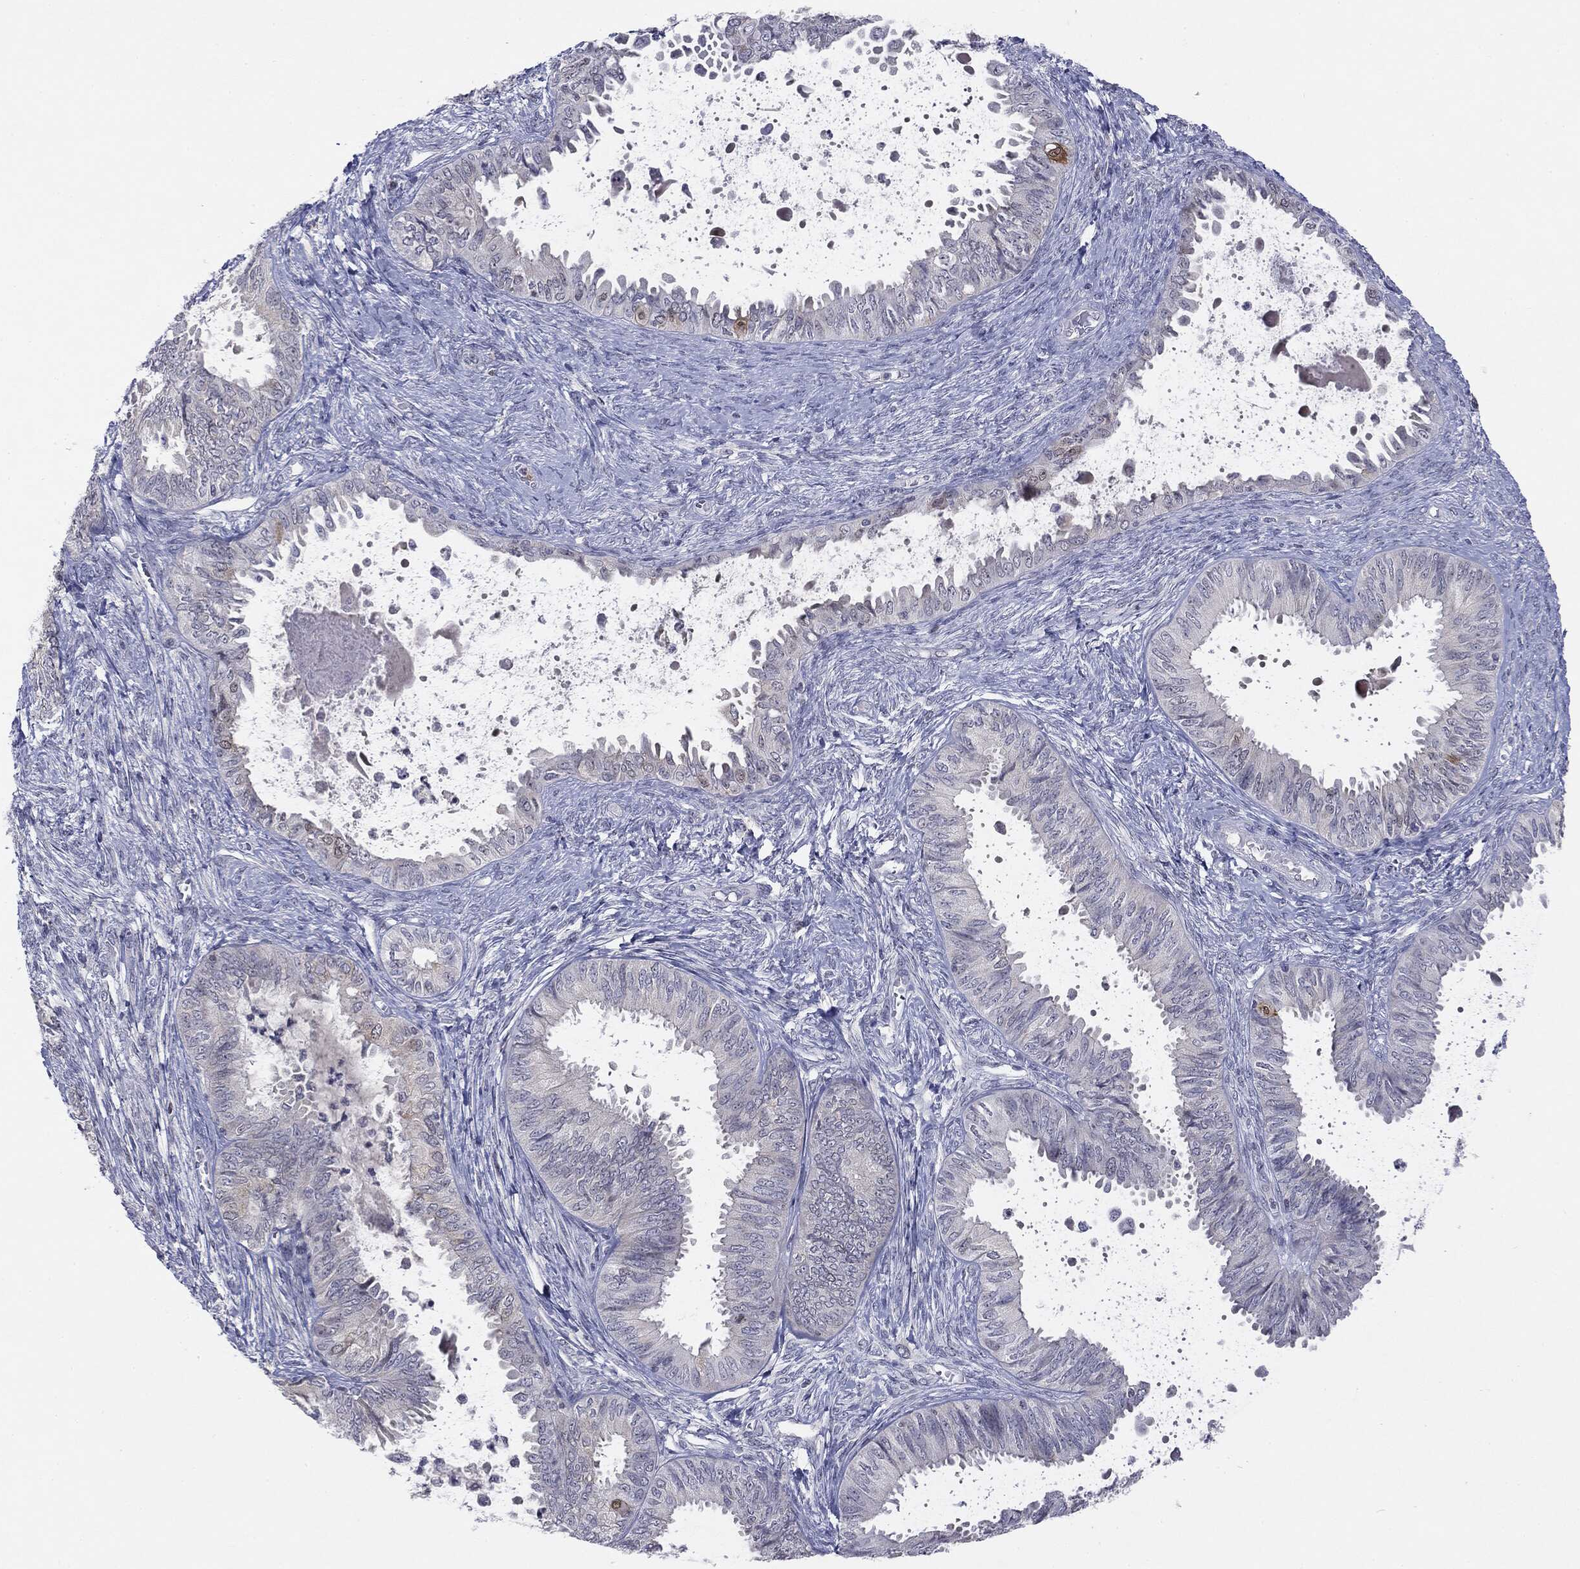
{"staining": {"intensity": "negative", "quantity": "none", "location": "none"}, "tissue": "ovarian cancer", "cell_type": "Tumor cells", "image_type": "cancer", "snomed": [{"axis": "morphology", "description": "Carcinoma, endometroid"}, {"axis": "topography", "description": "Ovary"}], "caption": "Immunohistochemistry of human endometroid carcinoma (ovarian) shows no expression in tumor cells.", "gene": "KIF2C", "patient": {"sex": "female", "age": 70}}